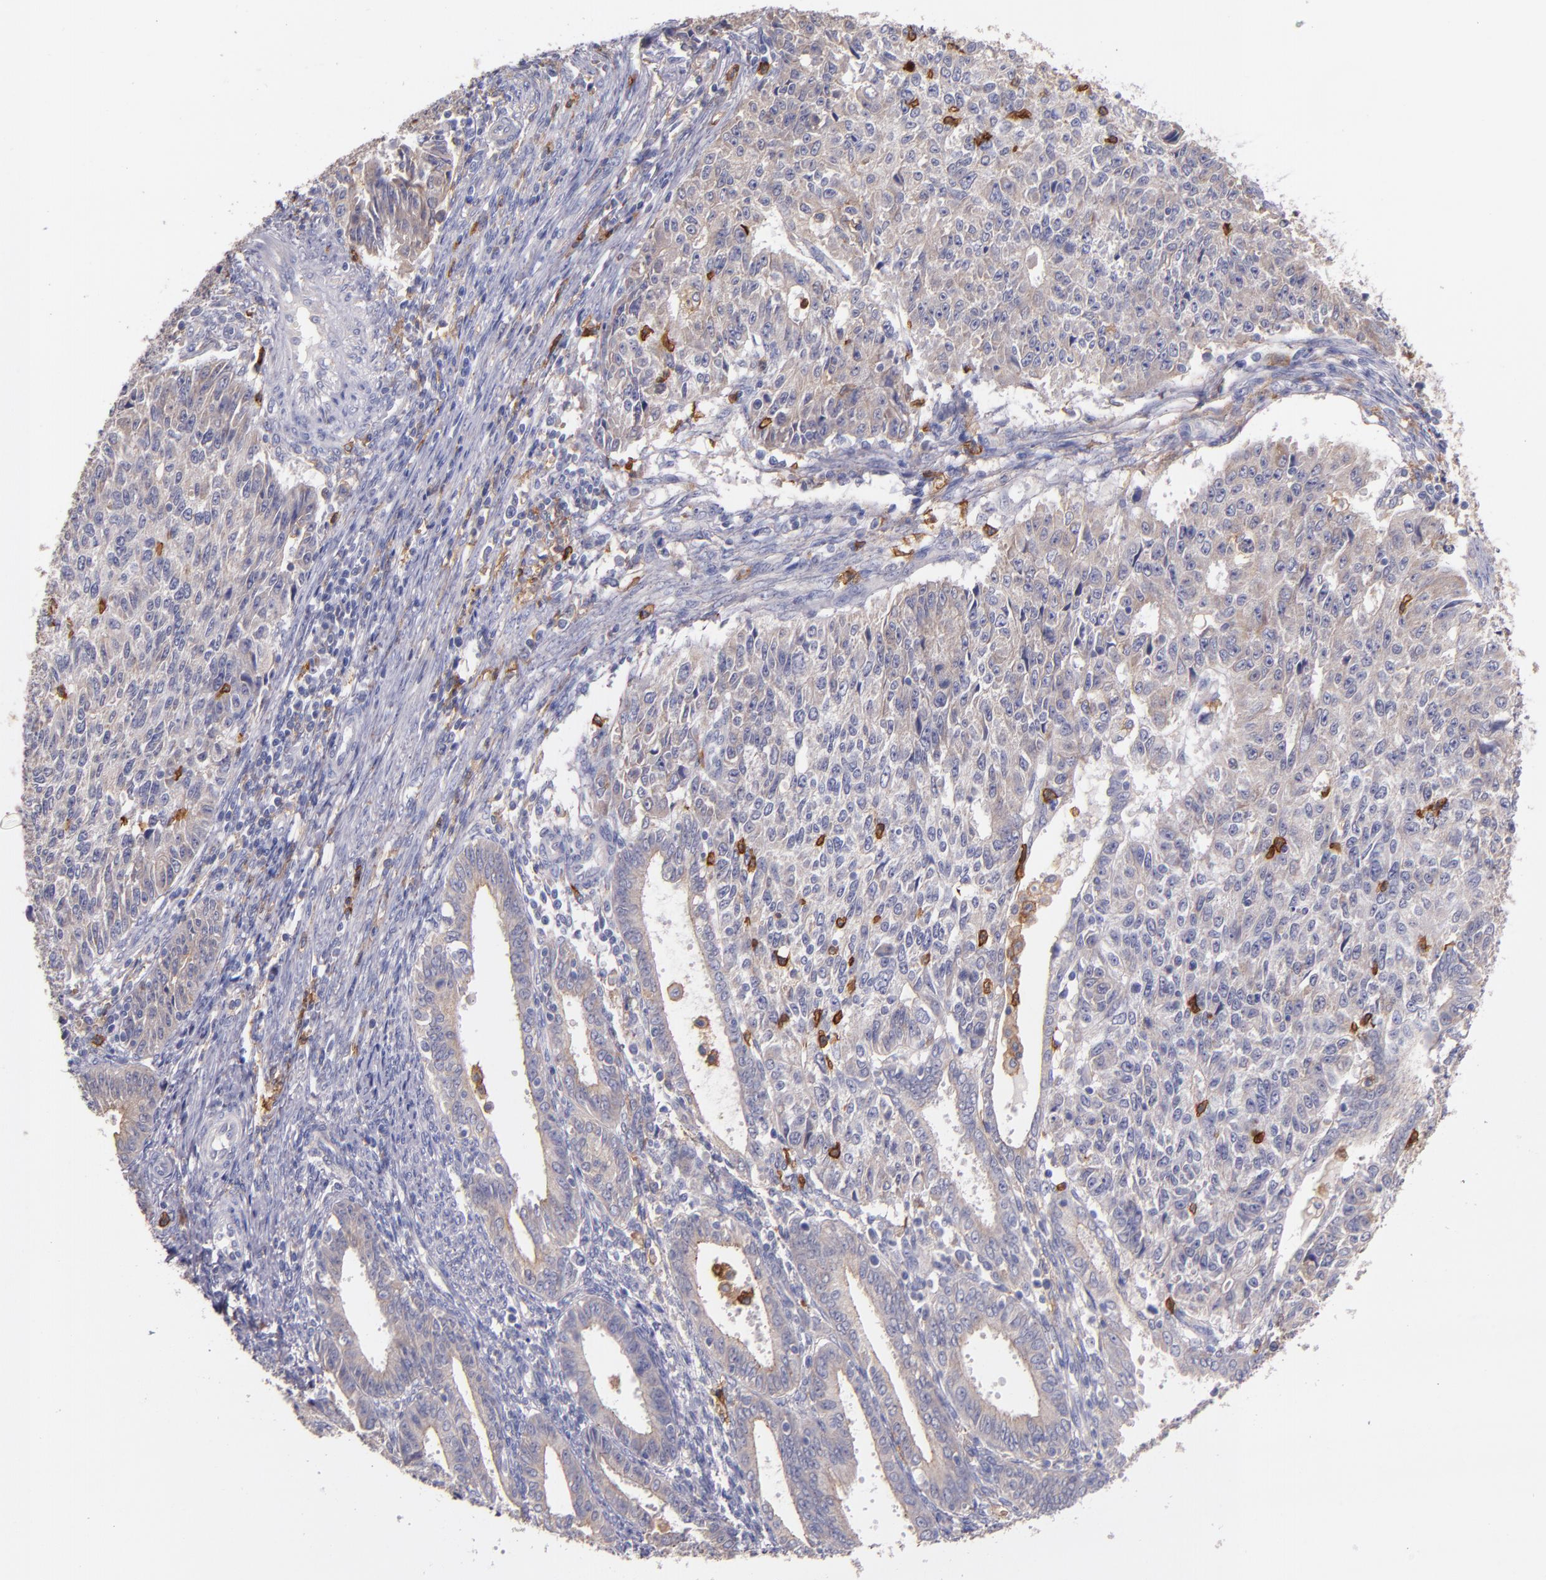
{"staining": {"intensity": "weak", "quantity": "<25%", "location": "cytoplasmic/membranous"}, "tissue": "endometrial cancer", "cell_type": "Tumor cells", "image_type": "cancer", "snomed": [{"axis": "morphology", "description": "Adenocarcinoma, NOS"}, {"axis": "topography", "description": "Endometrium"}], "caption": "Endometrial cancer was stained to show a protein in brown. There is no significant staining in tumor cells. (DAB (3,3'-diaminobenzidine) immunohistochemistry with hematoxylin counter stain).", "gene": "C5AR1", "patient": {"sex": "female", "age": 42}}